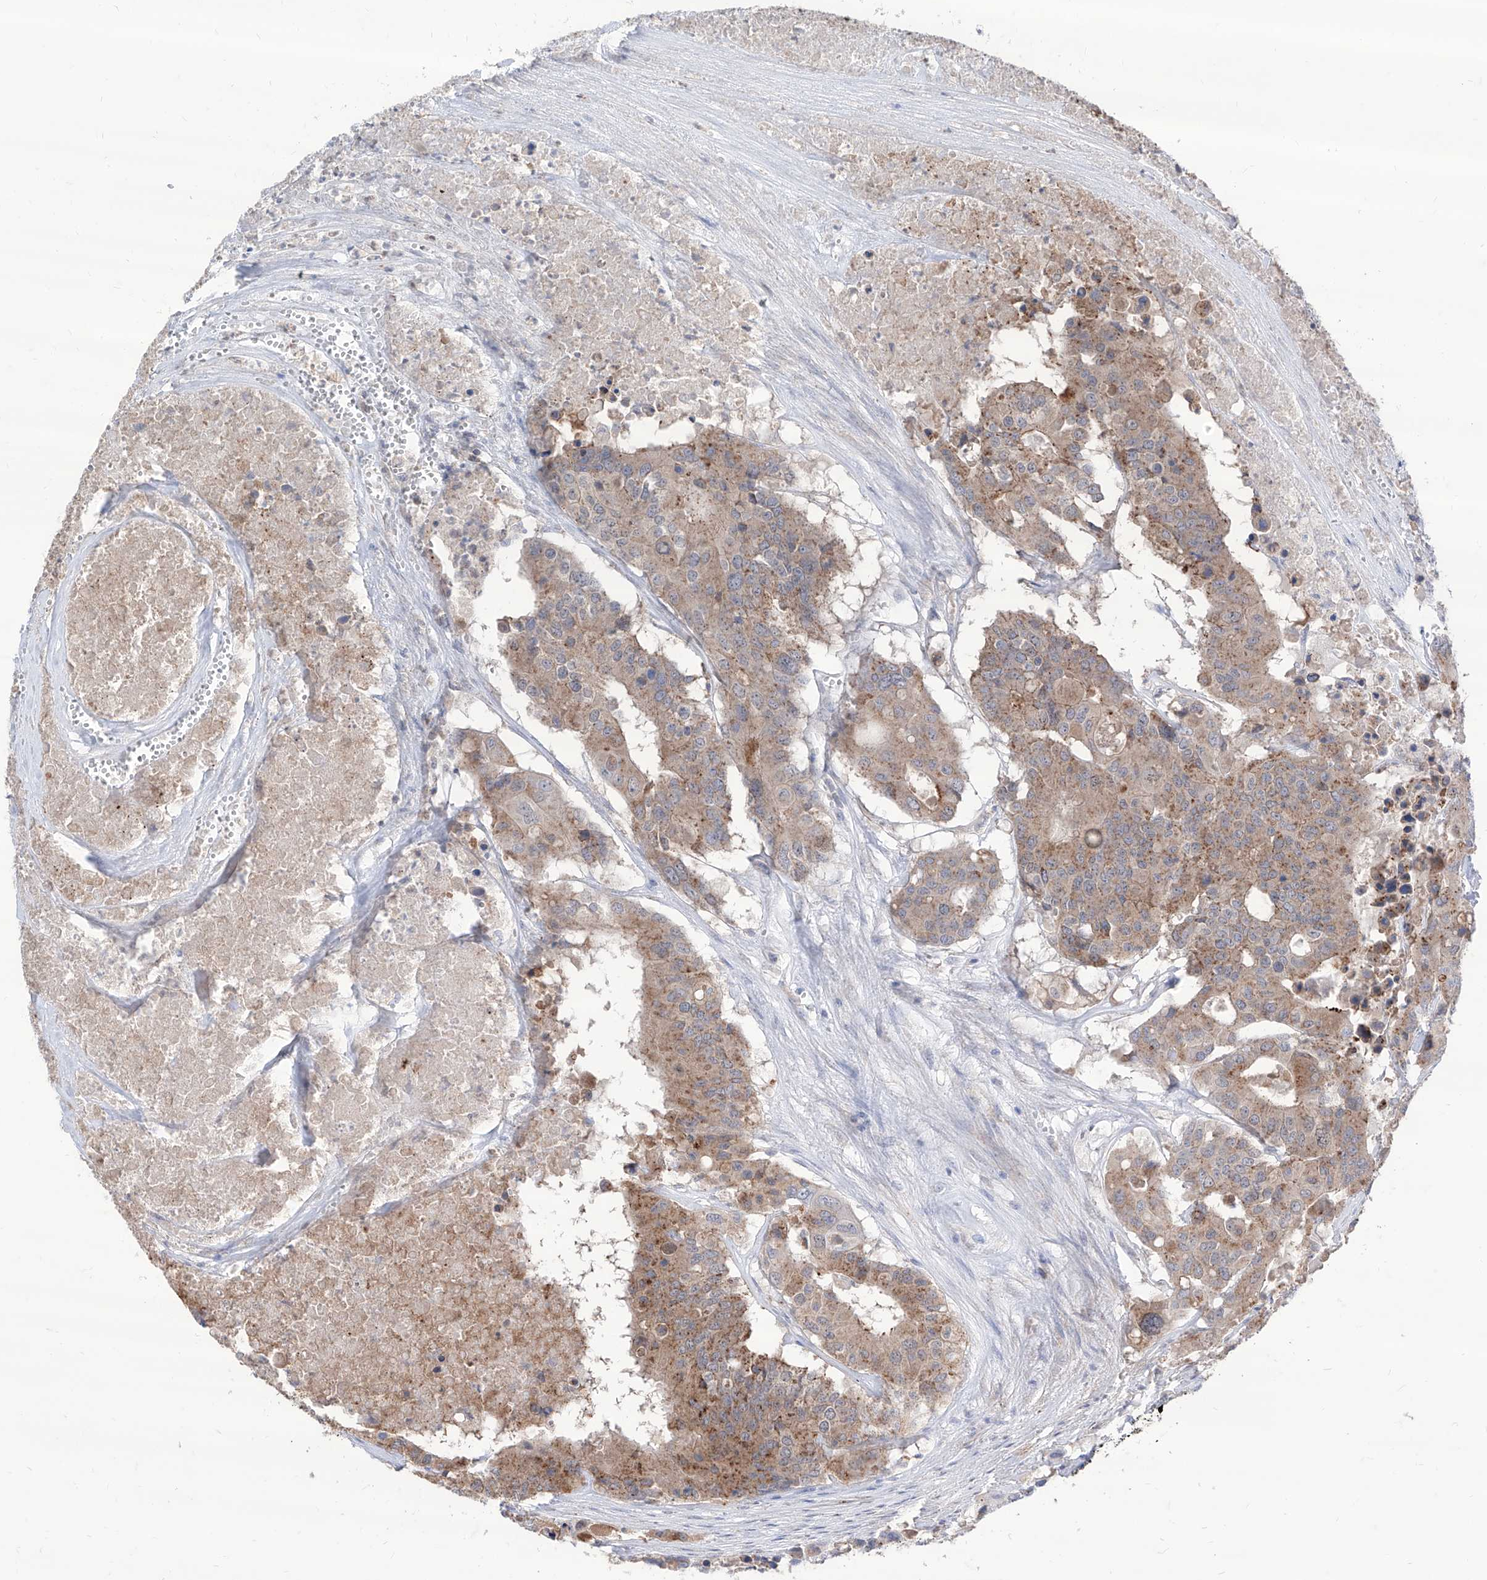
{"staining": {"intensity": "moderate", "quantity": "25%-75%", "location": "cytoplasmic/membranous,nuclear"}, "tissue": "colorectal cancer", "cell_type": "Tumor cells", "image_type": "cancer", "snomed": [{"axis": "morphology", "description": "Adenocarcinoma, NOS"}, {"axis": "topography", "description": "Colon"}], "caption": "Immunohistochemical staining of human adenocarcinoma (colorectal) shows medium levels of moderate cytoplasmic/membranous and nuclear expression in approximately 25%-75% of tumor cells.", "gene": "BROX", "patient": {"sex": "male", "age": 77}}